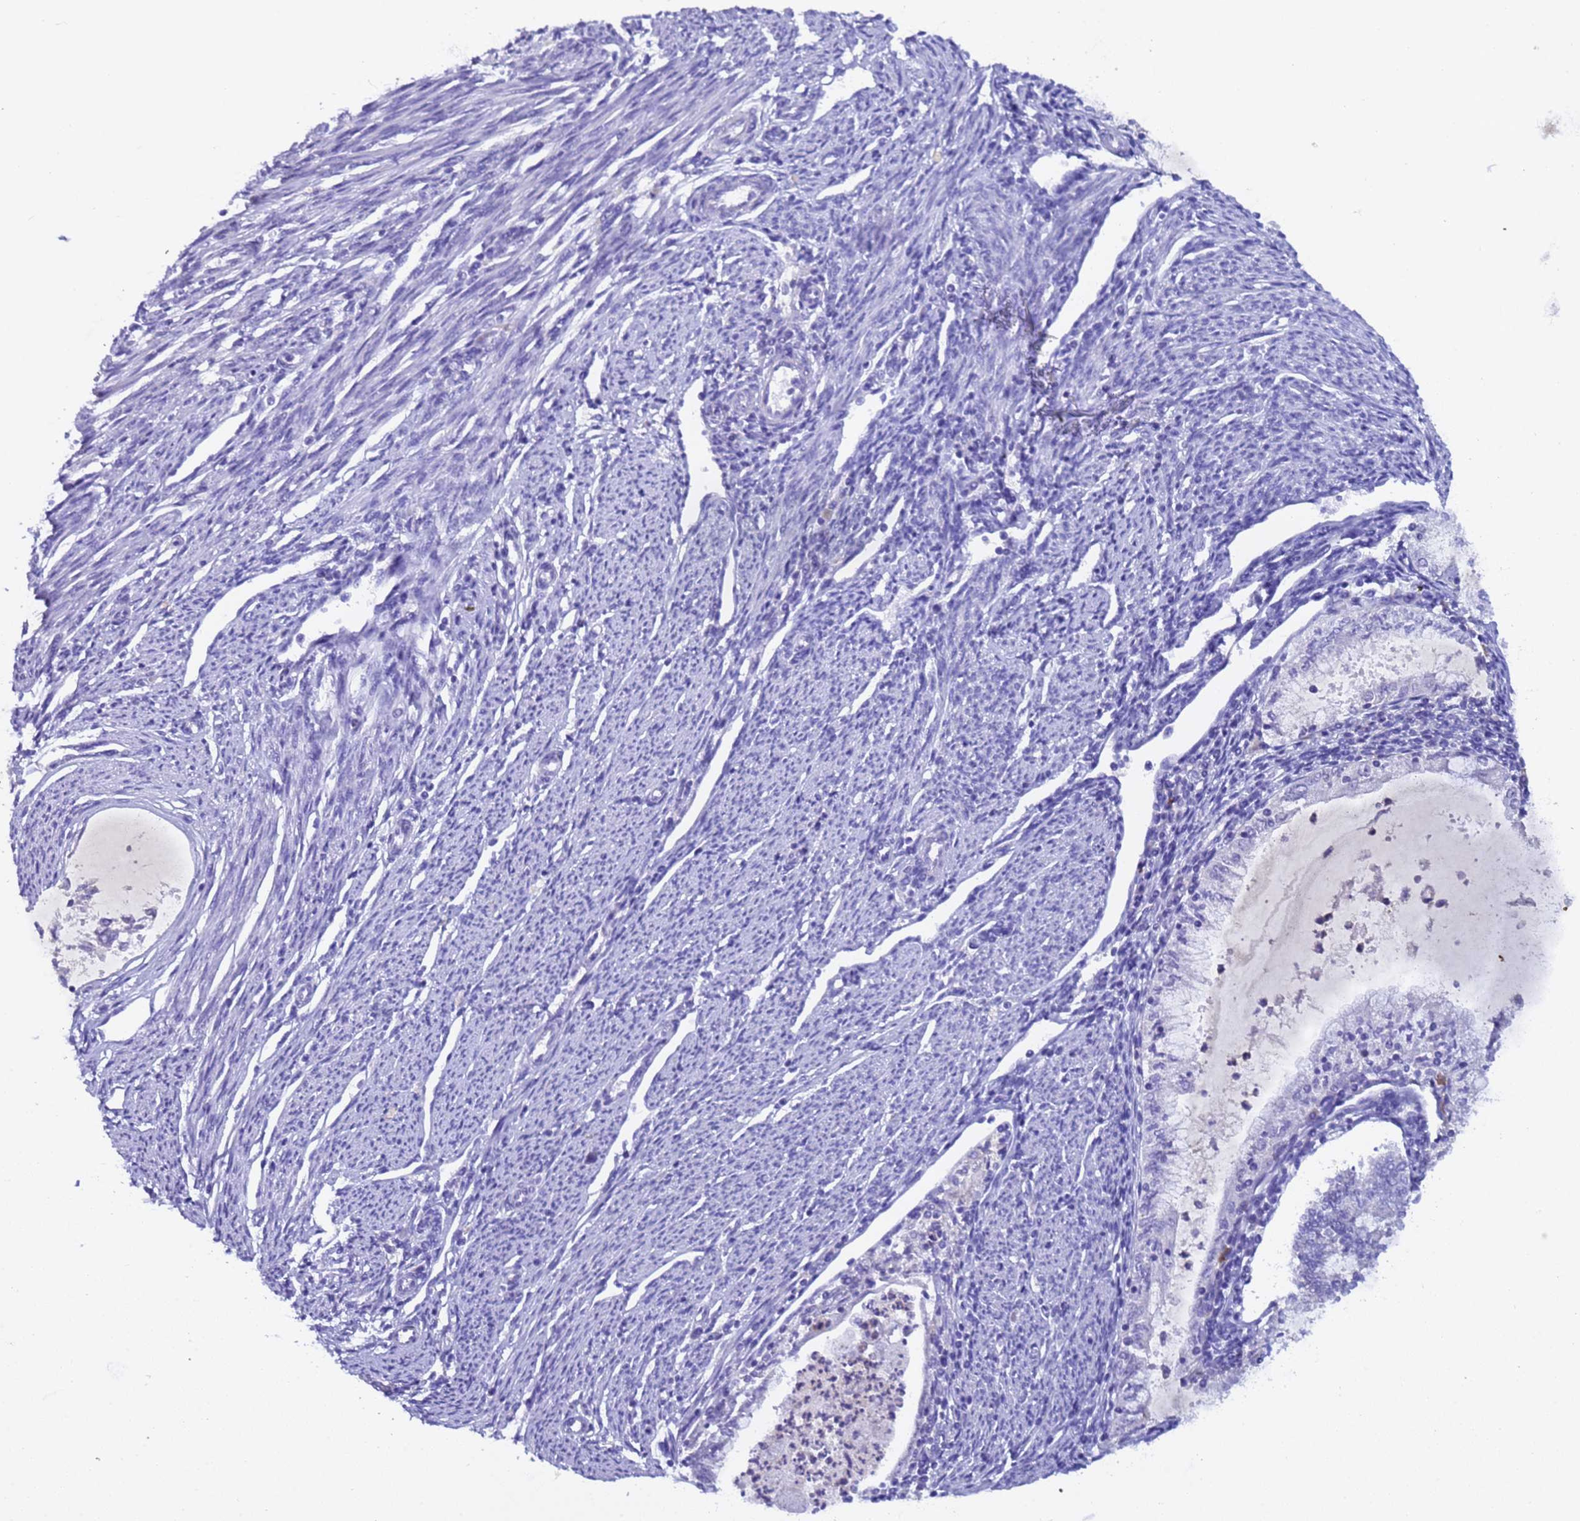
{"staining": {"intensity": "negative", "quantity": "none", "location": "none"}, "tissue": "endometrial cancer", "cell_type": "Tumor cells", "image_type": "cancer", "snomed": [{"axis": "morphology", "description": "Adenocarcinoma, NOS"}, {"axis": "topography", "description": "Endometrium"}], "caption": "An immunohistochemistry photomicrograph of adenocarcinoma (endometrial) is shown. There is no staining in tumor cells of adenocarcinoma (endometrial). (DAB immunohistochemistry with hematoxylin counter stain).", "gene": "ZNF248", "patient": {"sex": "female", "age": 79}}